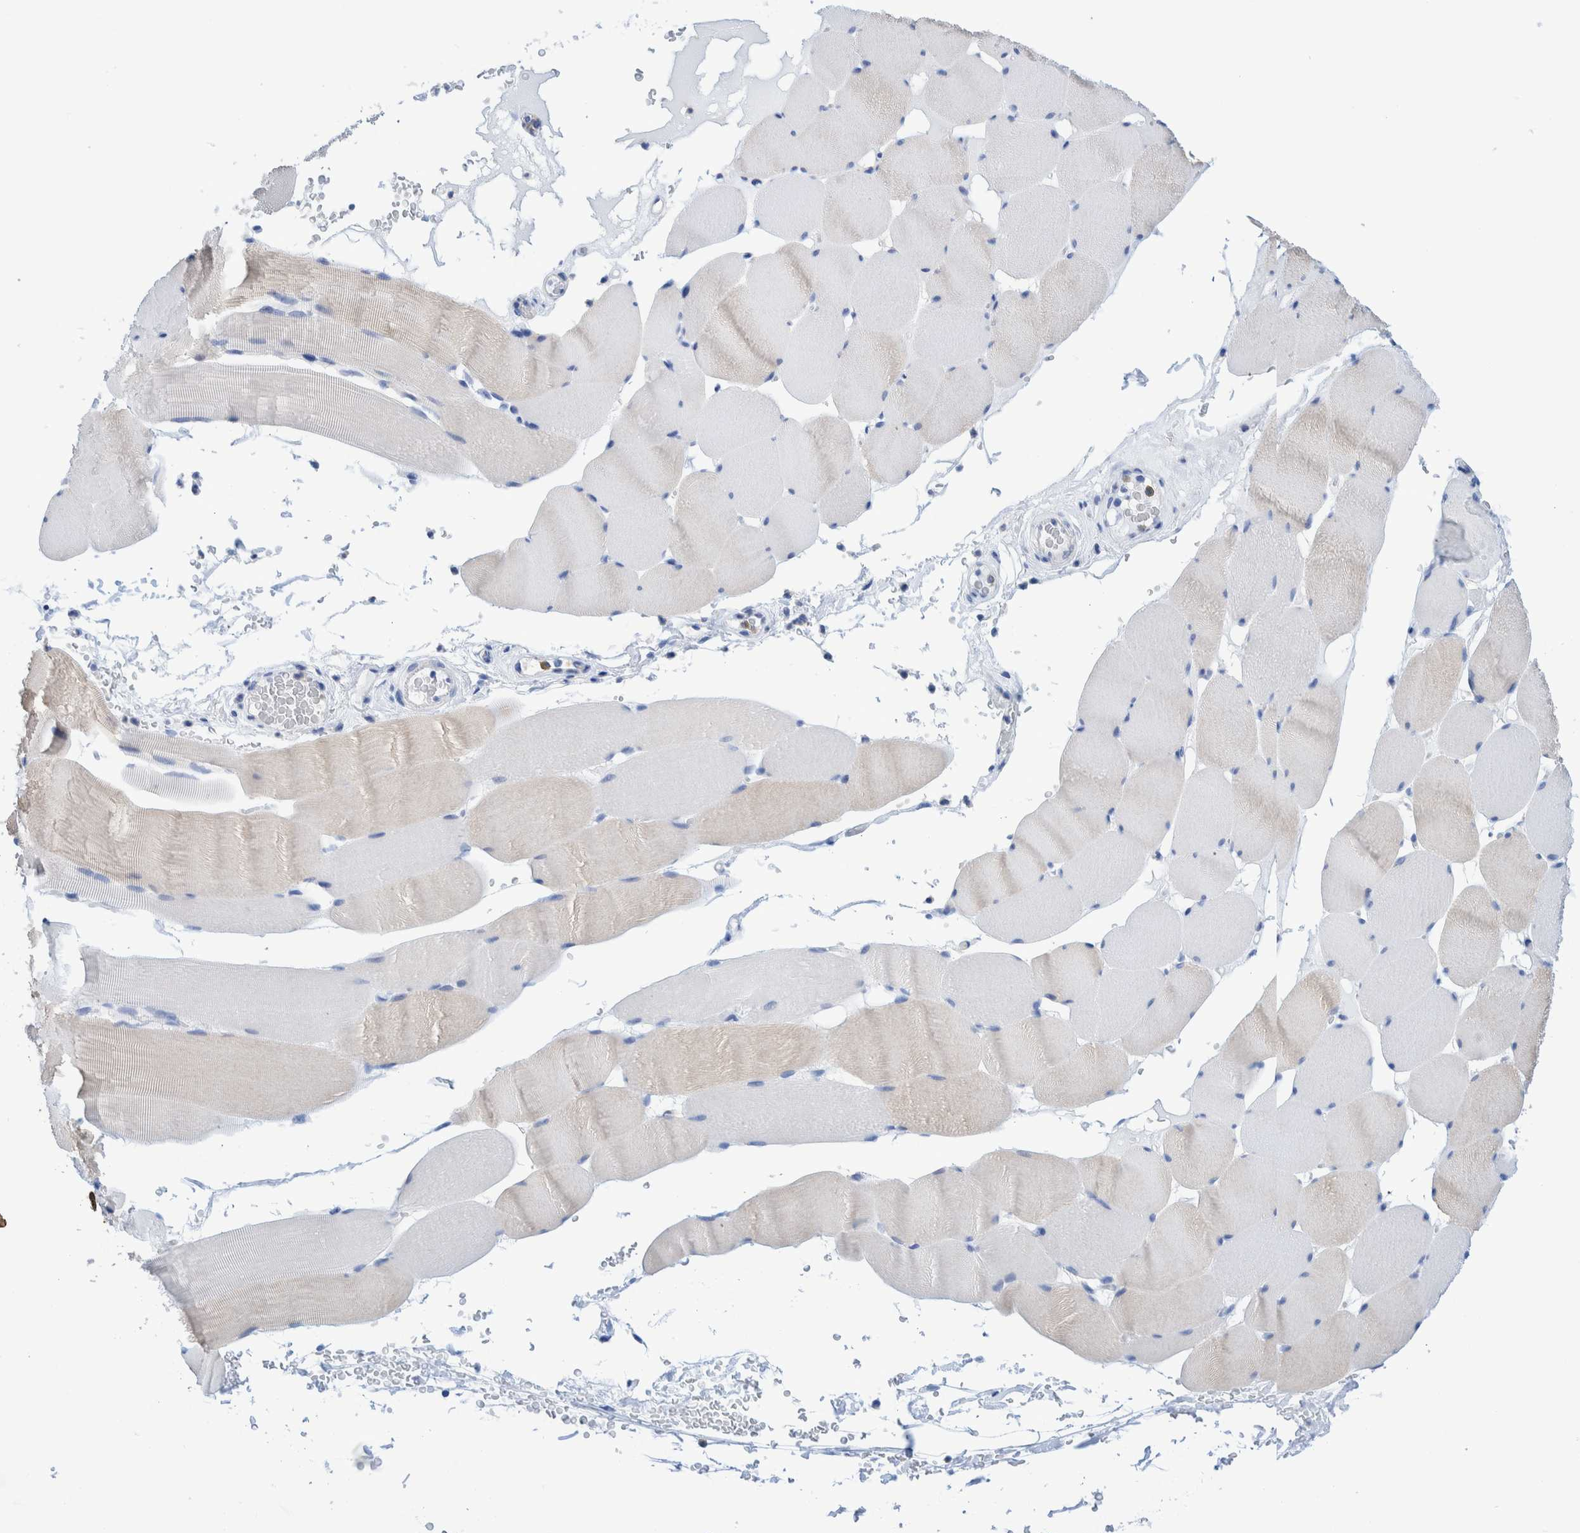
{"staining": {"intensity": "weak", "quantity": "<25%", "location": "cytoplasmic/membranous"}, "tissue": "skeletal muscle", "cell_type": "Myocytes", "image_type": "normal", "snomed": [{"axis": "morphology", "description": "Normal tissue, NOS"}, {"axis": "topography", "description": "Skeletal muscle"}], "caption": "DAB (3,3'-diaminobenzidine) immunohistochemical staining of benign skeletal muscle reveals no significant staining in myocytes.", "gene": "KRT14", "patient": {"sex": "male", "age": 62}}